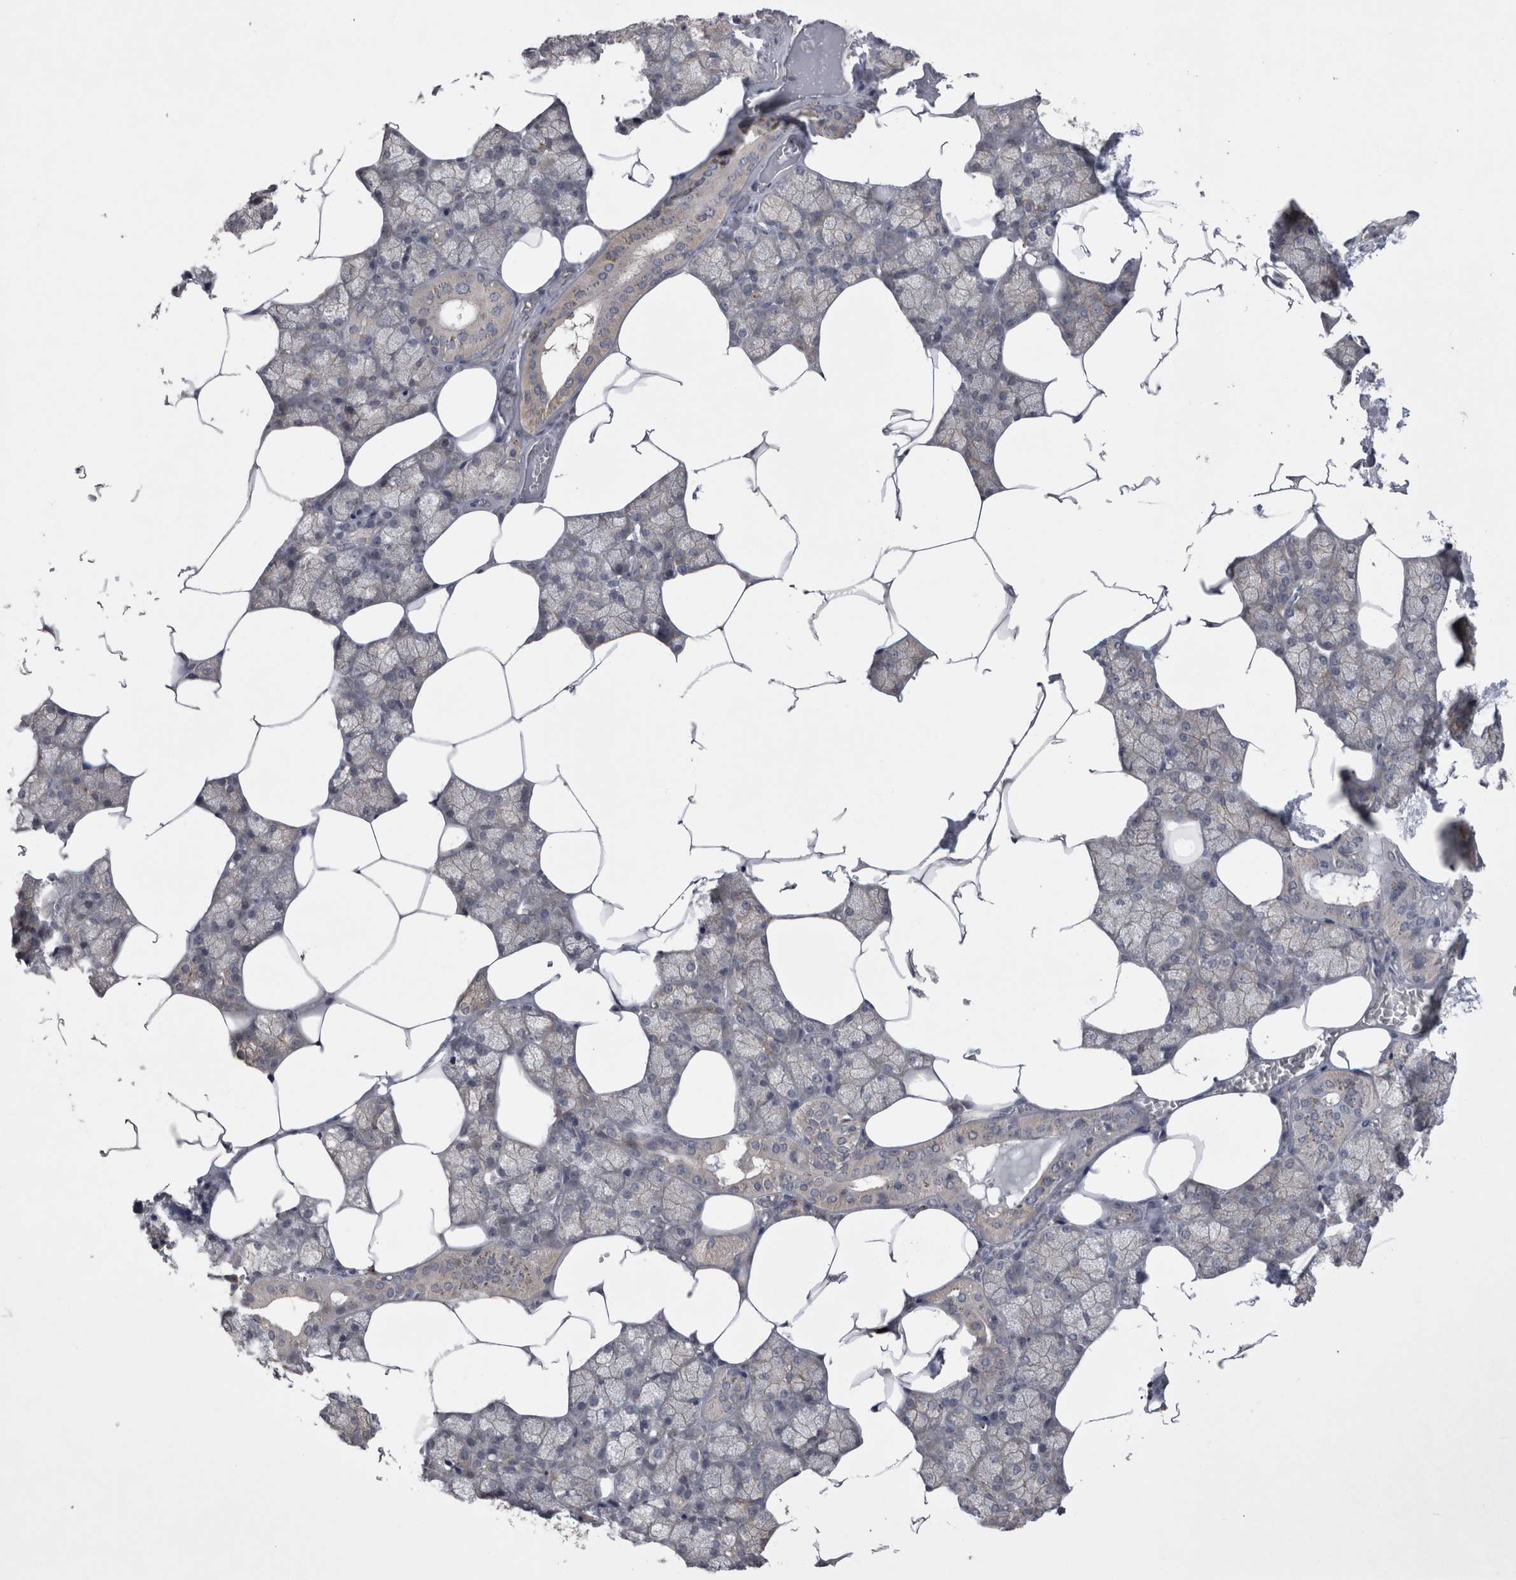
{"staining": {"intensity": "weak", "quantity": "25%-75%", "location": "cytoplasmic/membranous"}, "tissue": "salivary gland", "cell_type": "Glandular cells", "image_type": "normal", "snomed": [{"axis": "morphology", "description": "Normal tissue, NOS"}, {"axis": "topography", "description": "Salivary gland"}], "caption": "Weak cytoplasmic/membranous protein staining is present in approximately 25%-75% of glandular cells in salivary gland.", "gene": "CTBS", "patient": {"sex": "male", "age": 62}}